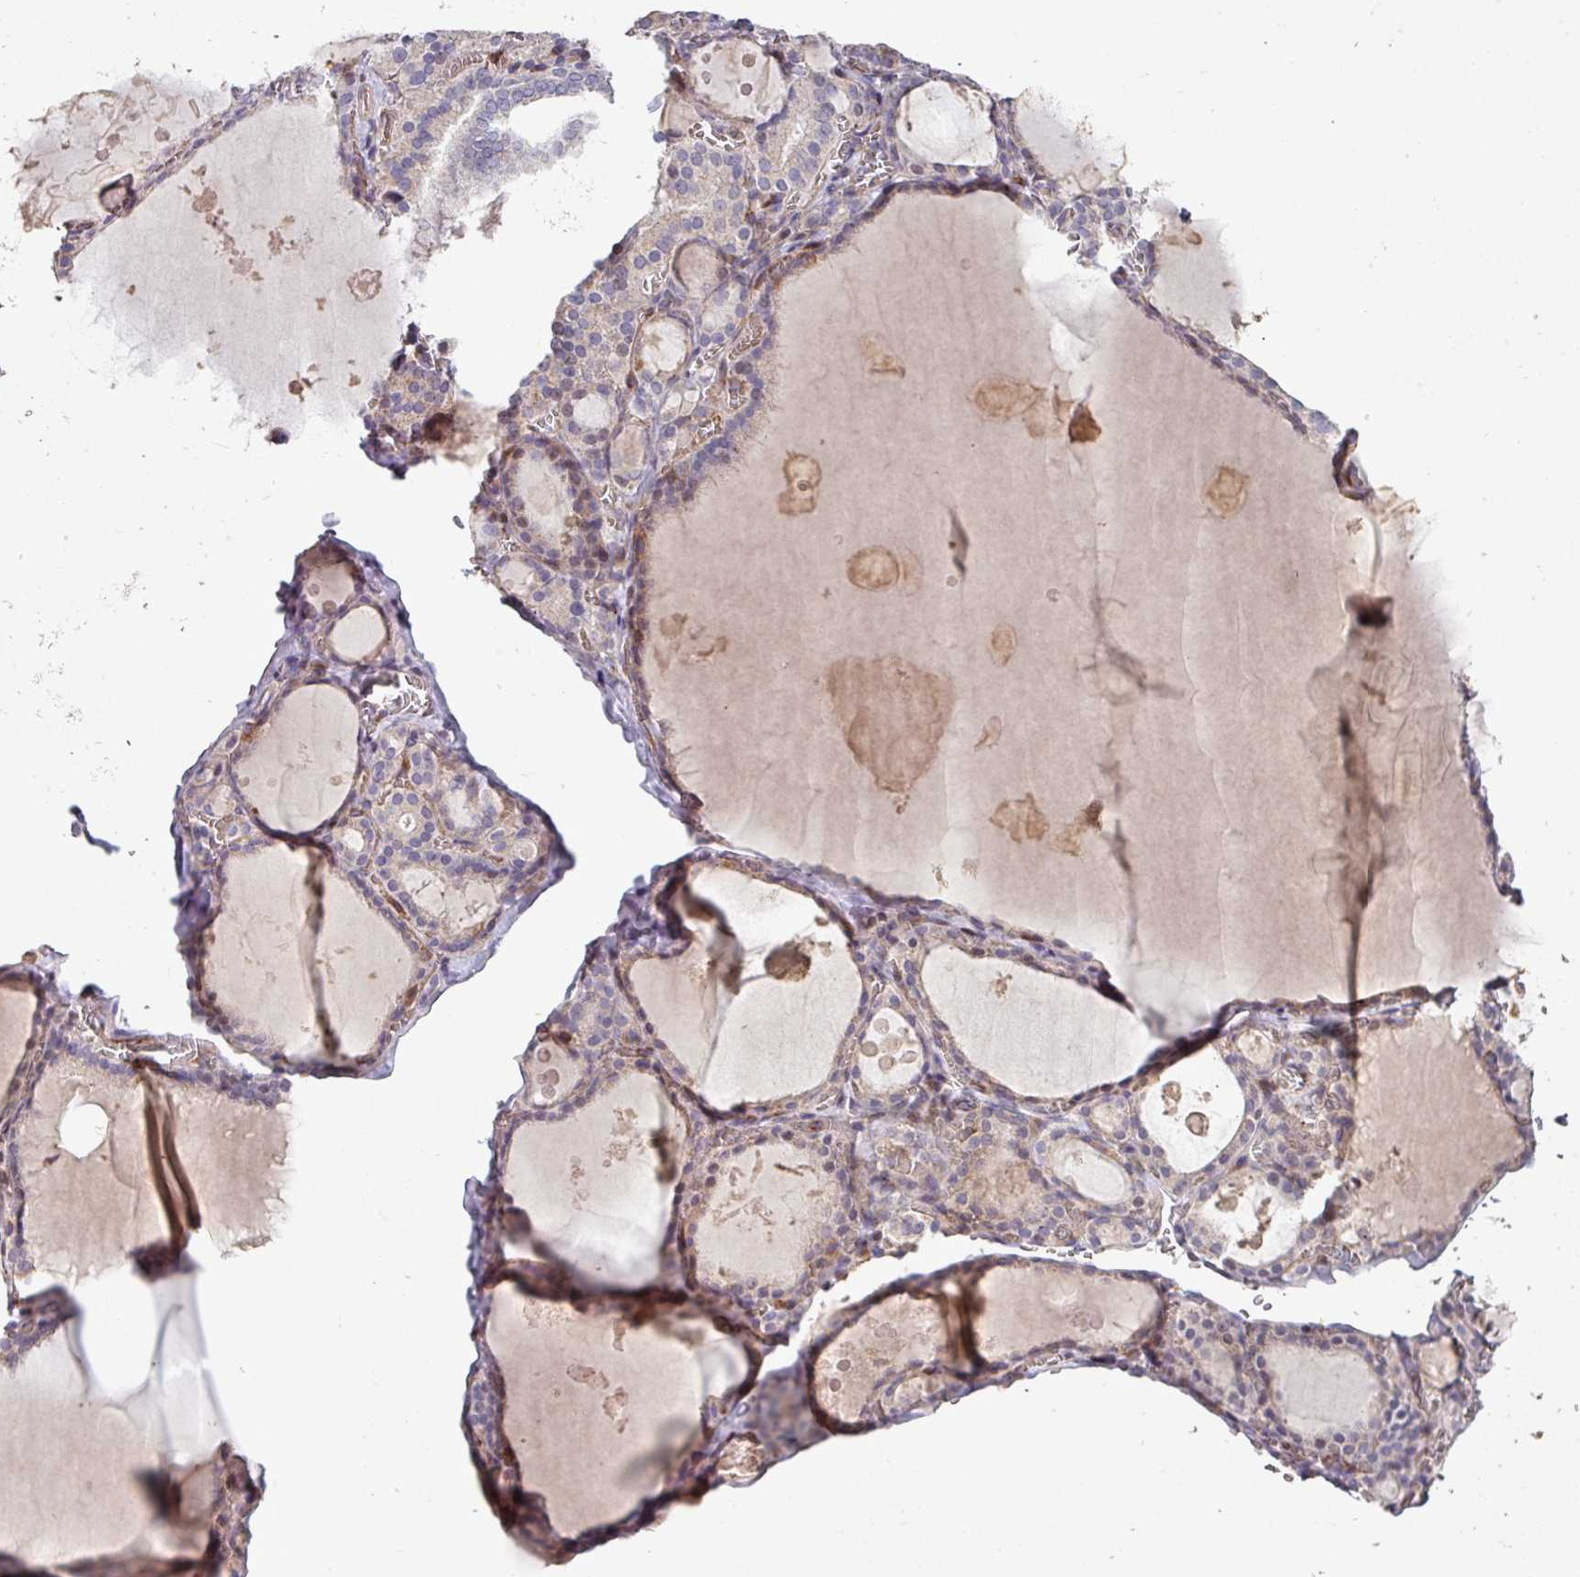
{"staining": {"intensity": "weak", "quantity": "<25%", "location": "nuclear"}, "tissue": "thyroid gland", "cell_type": "Glandular cells", "image_type": "normal", "snomed": [{"axis": "morphology", "description": "Normal tissue, NOS"}, {"axis": "topography", "description": "Thyroid gland"}], "caption": "Immunohistochemistry histopathology image of normal thyroid gland stained for a protein (brown), which reveals no expression in glandular cells.", "gene": "RPL23A", "patient": {"sex": "male", "age": 56}}